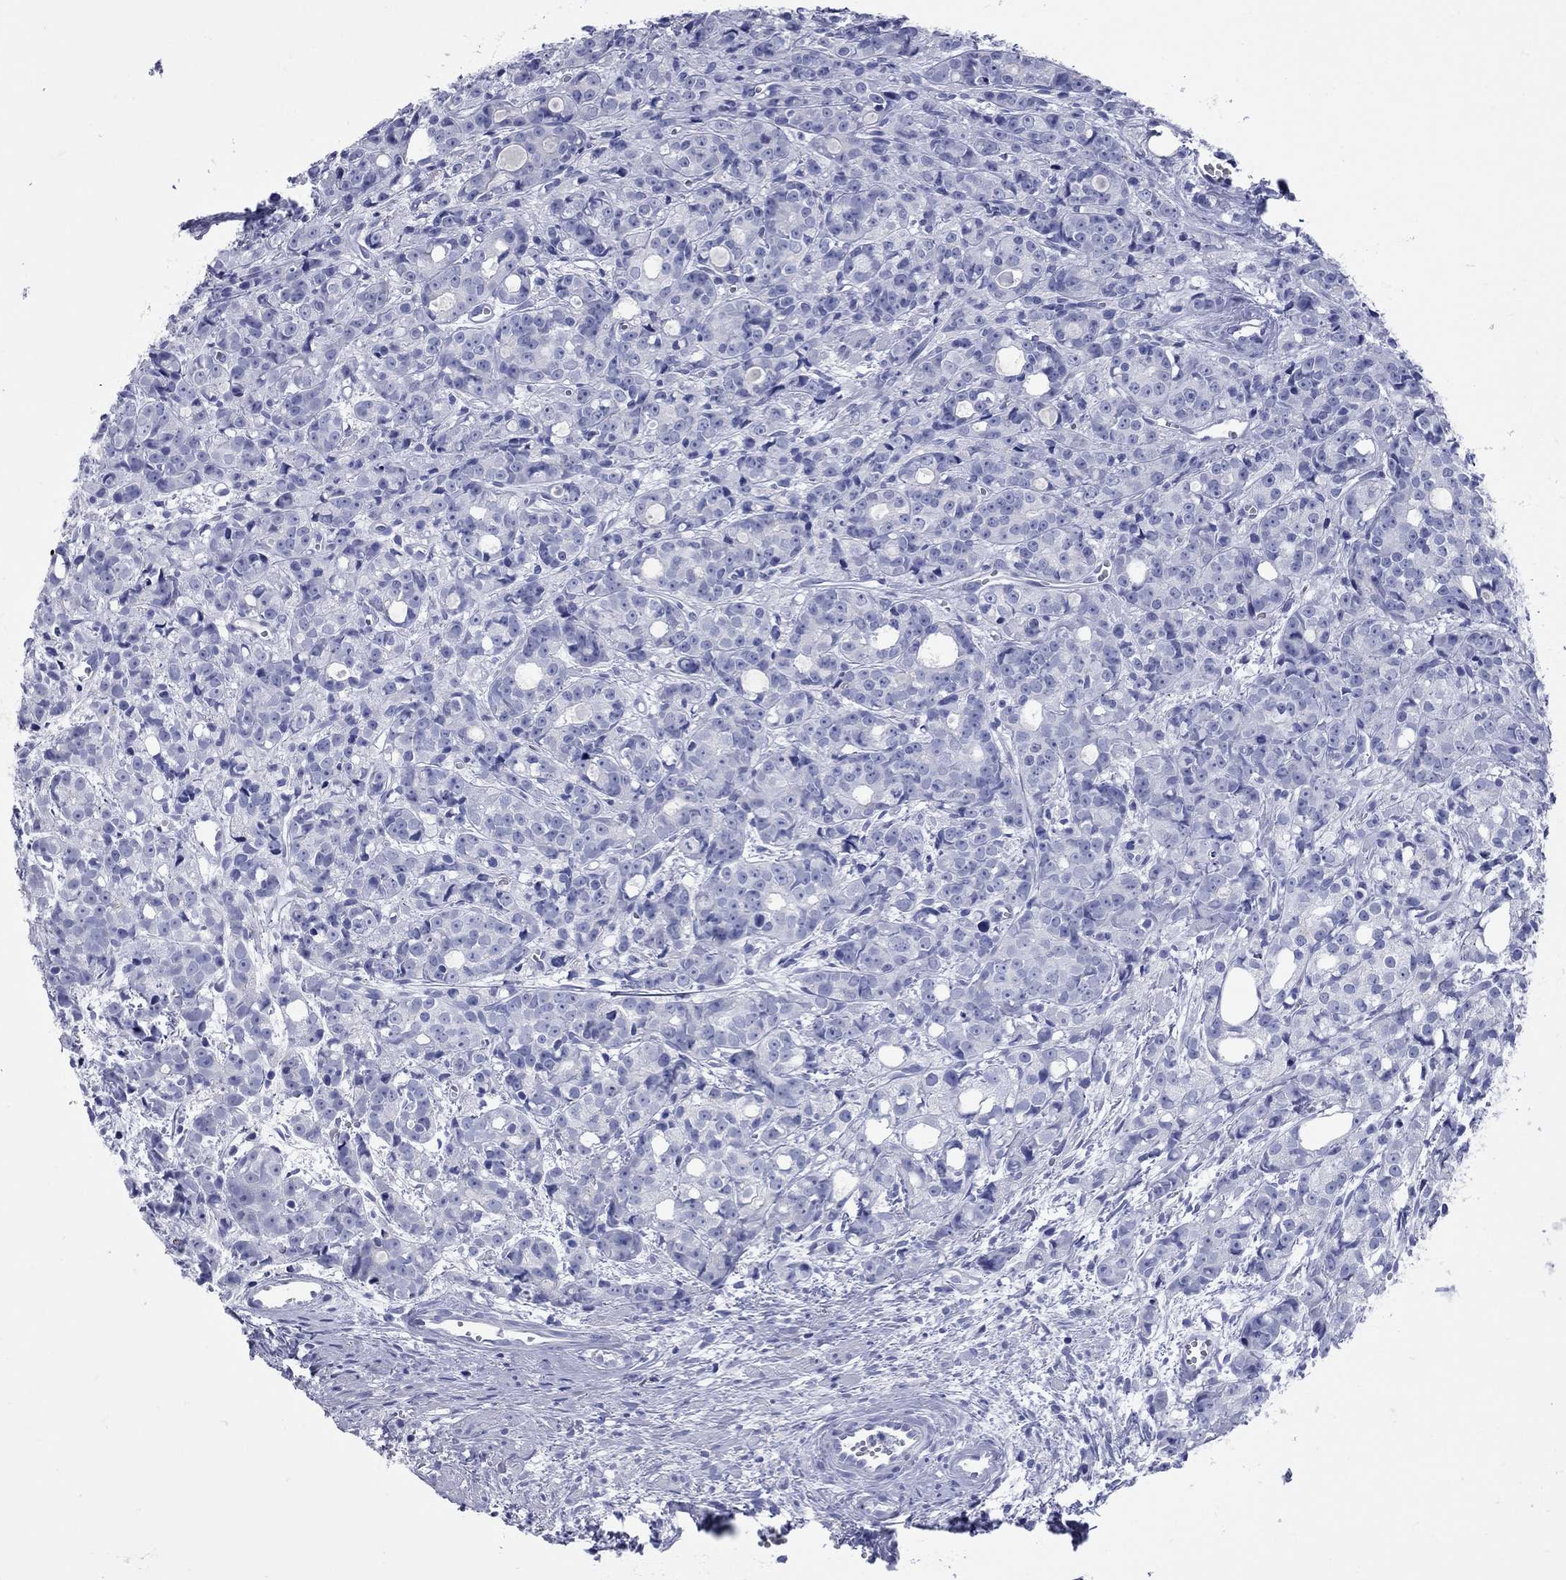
{"staining": {"intensity": "negative", "quantity": "none", "location": "none"}, "tissue": "prostate cancer", "cell_type": "Tumor cells", "image_type": "cancer", "snomed": [{"axis": "morphology", "description": "Adenocarcinoma, Medium grade"}, {"axis": "topography", "description": "Prostate"}], "caption": "DAB (3,3'-diaminobenzidine) immunohistochemical staining of human prostate medium-grade adenocarcinoma reveals no significant positivity in tumor cells.", "gene": "CCNA1", "patient": {"sex": "male", "age": 74}}